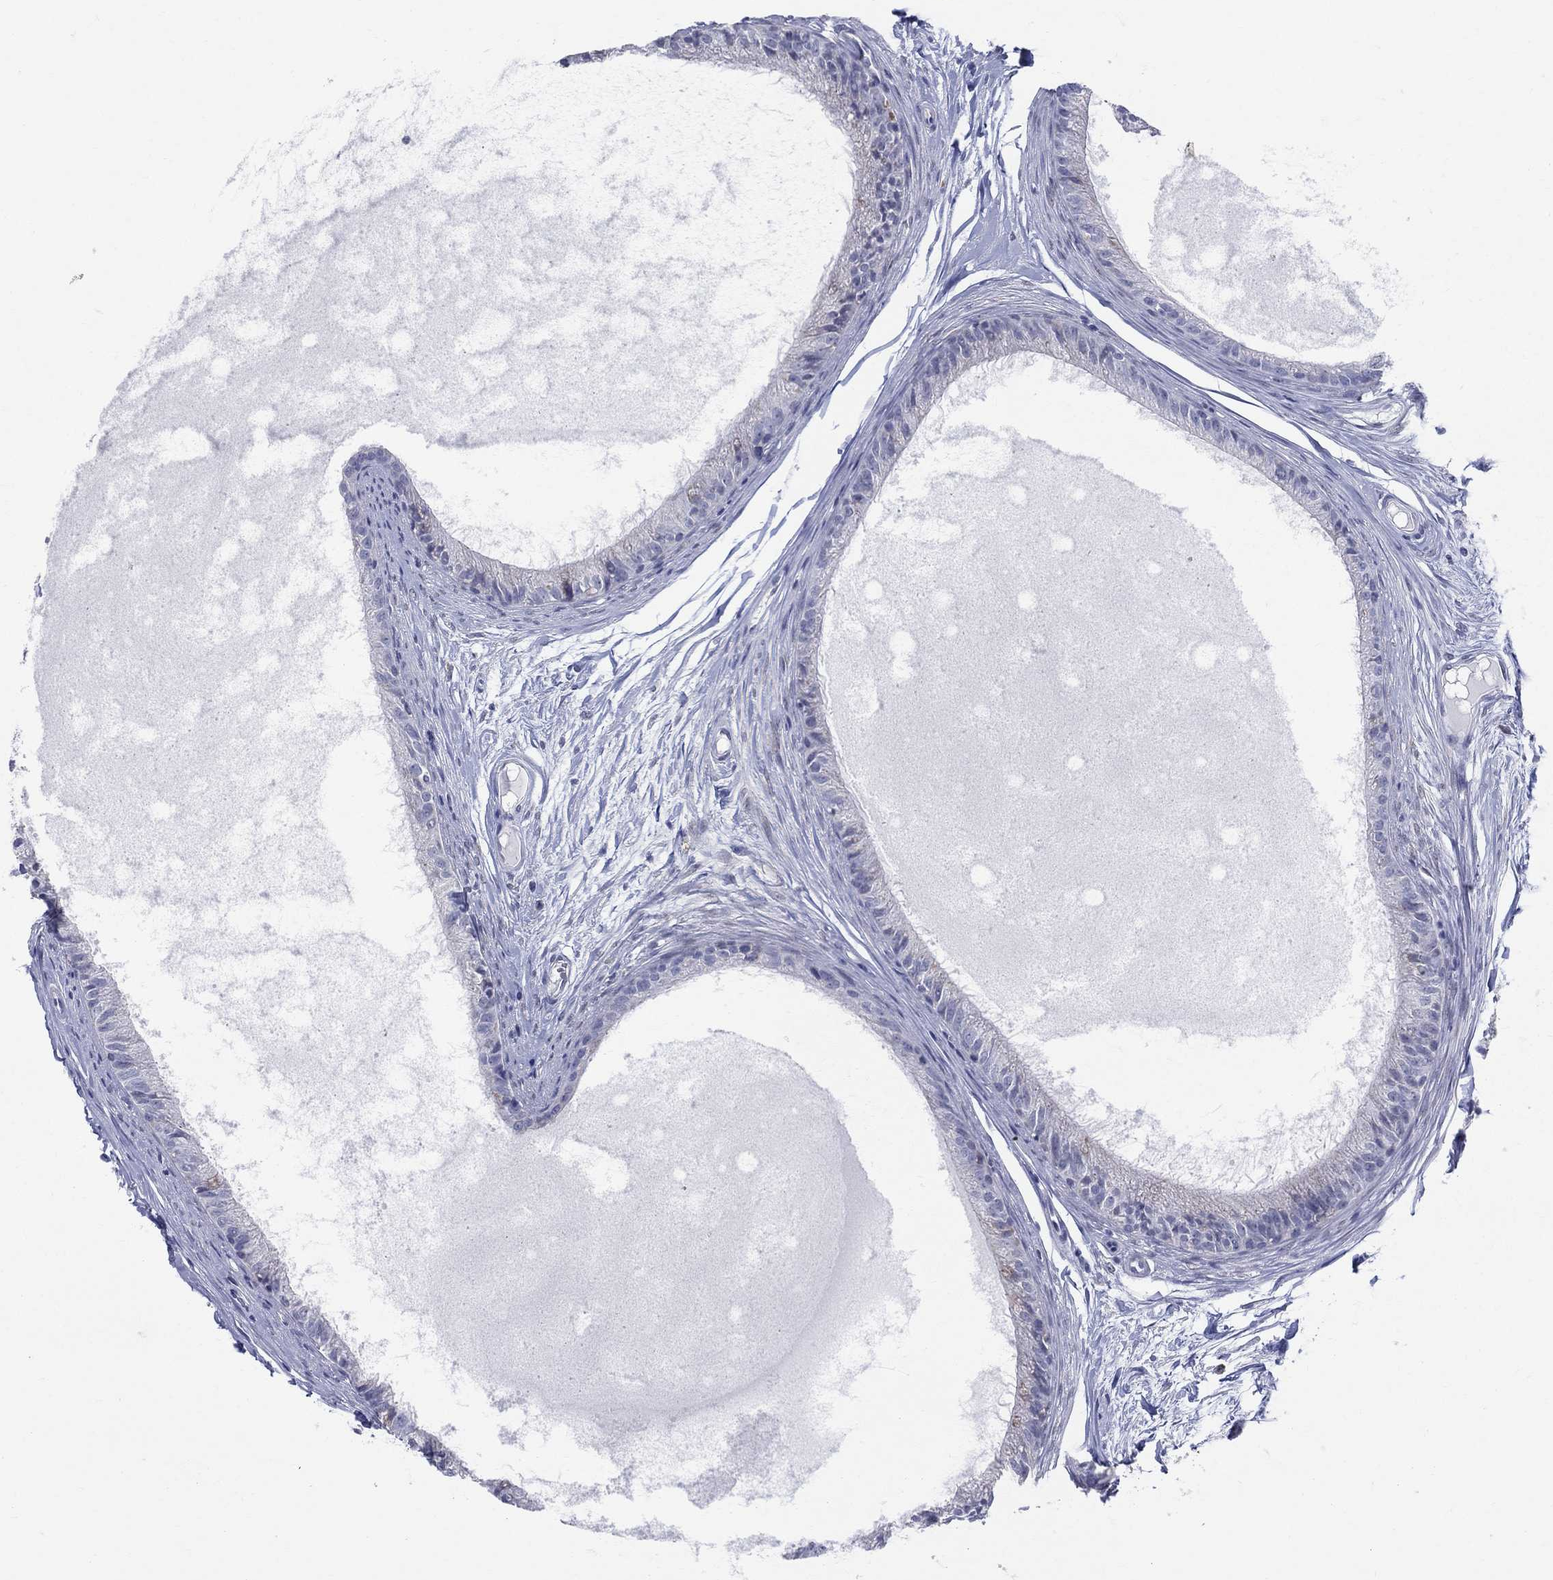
{"staining": {"intensity": "moderate", "quantity": "<25%", "location": "cytoplasmic/membranous"}, "tissue": "epididymis", "cell_type": "Glandular cells", "image_type": "normal", "snomed": [{"axis": "morphology", "description": "Normal tissue, NOS"}, {"axis": "topography", "description": "Epididymis"}], "caption": "Protein staining of normal epididymis reveals moderate cytoplasmic/membranous positivity in about <25% of glandular cells.", "gene": "KISS1R", "patient": {"sex": "male", "age": 51}}